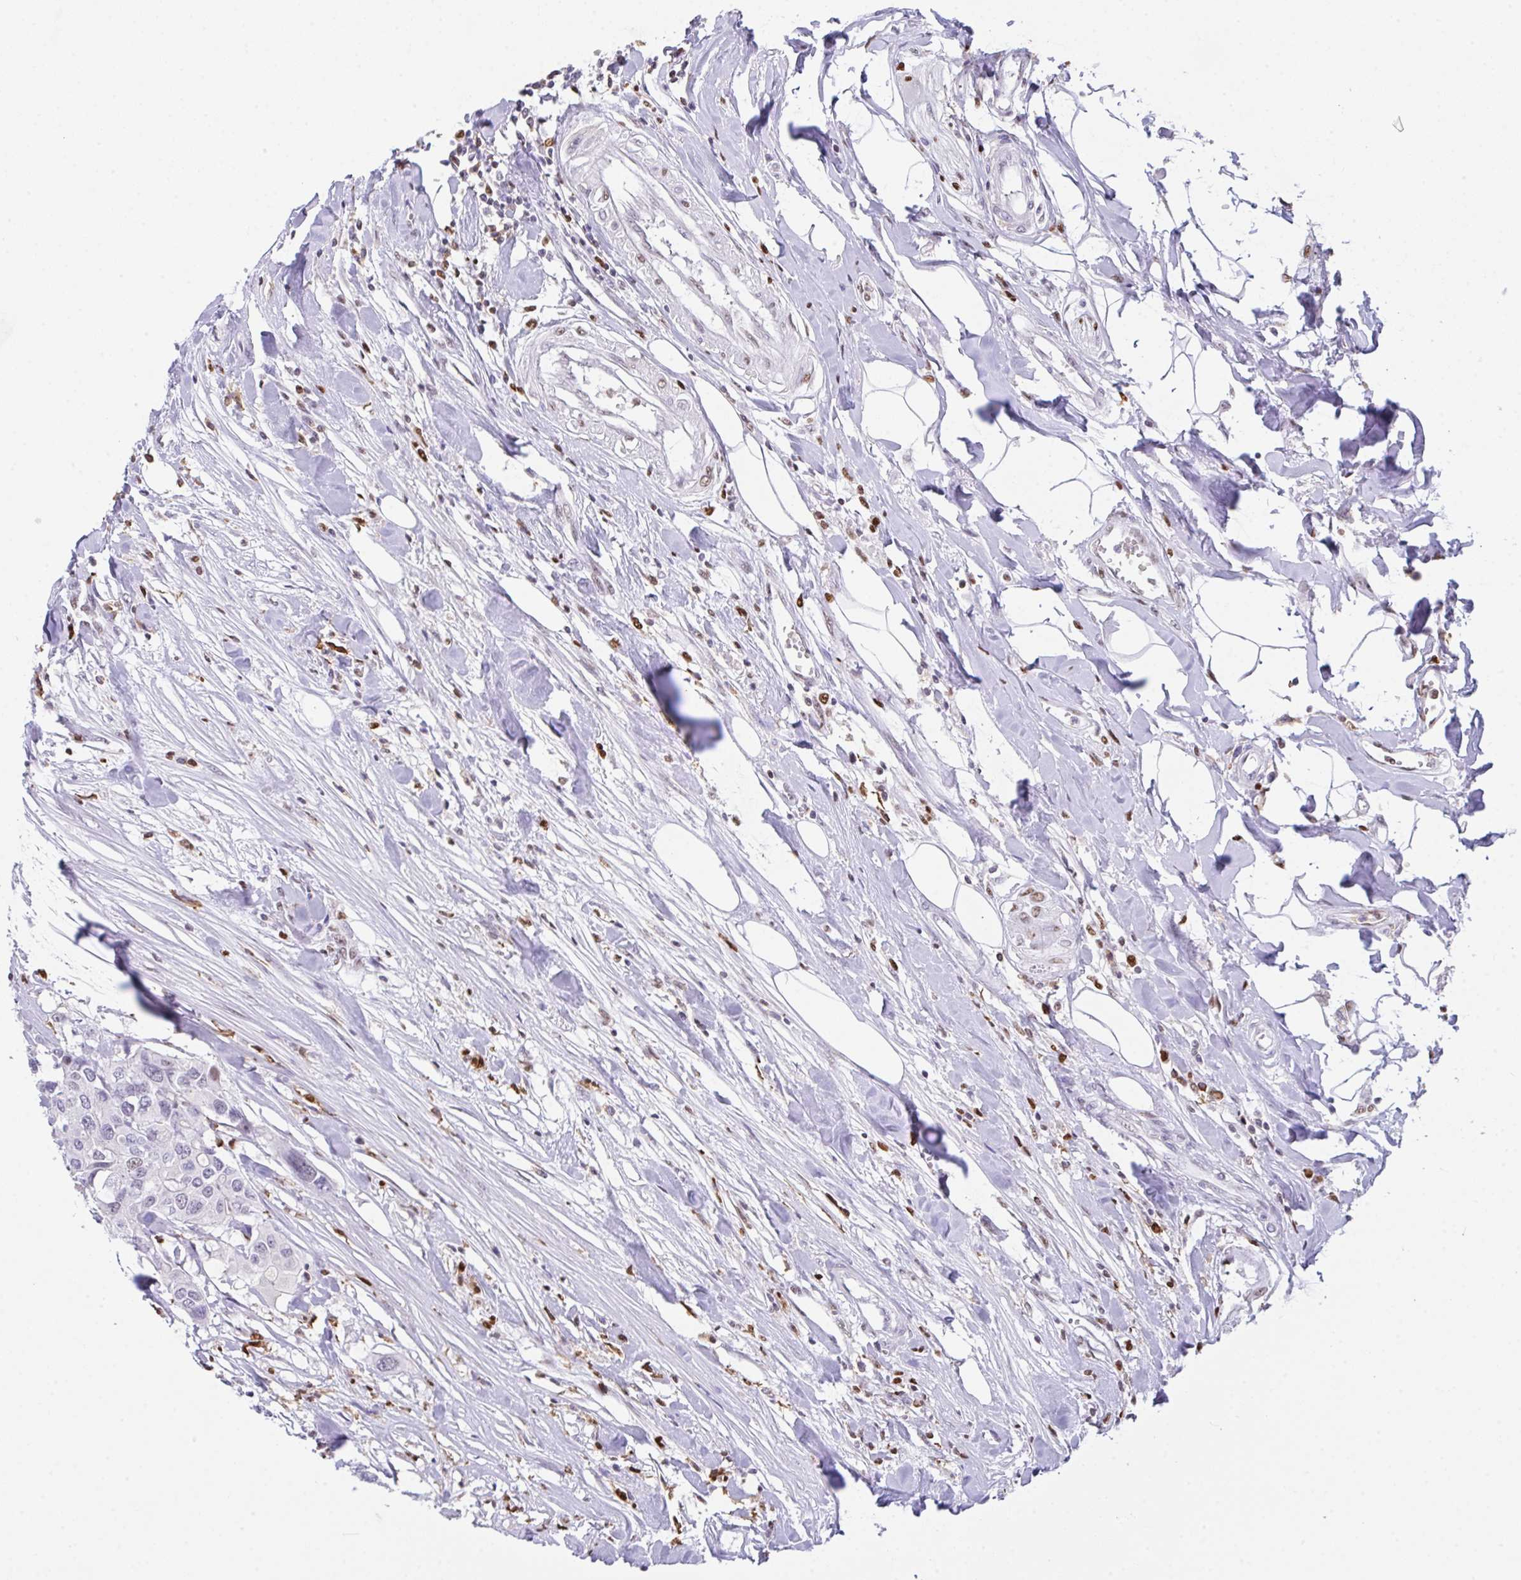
{"staining": {"intensity": "negative", "quantity": "none", "location": "none"}, "tissue": "colorectal cancer", "cell_type": "Tumor cells", "image_type": "cancer", "snomed": [{"axis": "morphology", "description": "Adenocarcinoma, NOS"}, {"axis": "topography", "description": "Colon"}], "caption": "High magnification brightfield microscopy of colorectal cancer stained with DAB (brown) and counterstained with hematoxylin (blue): tumor cells show no significant staining.", "gene": "BTBD10", "patient": {"sex": "male", "age": 77}}